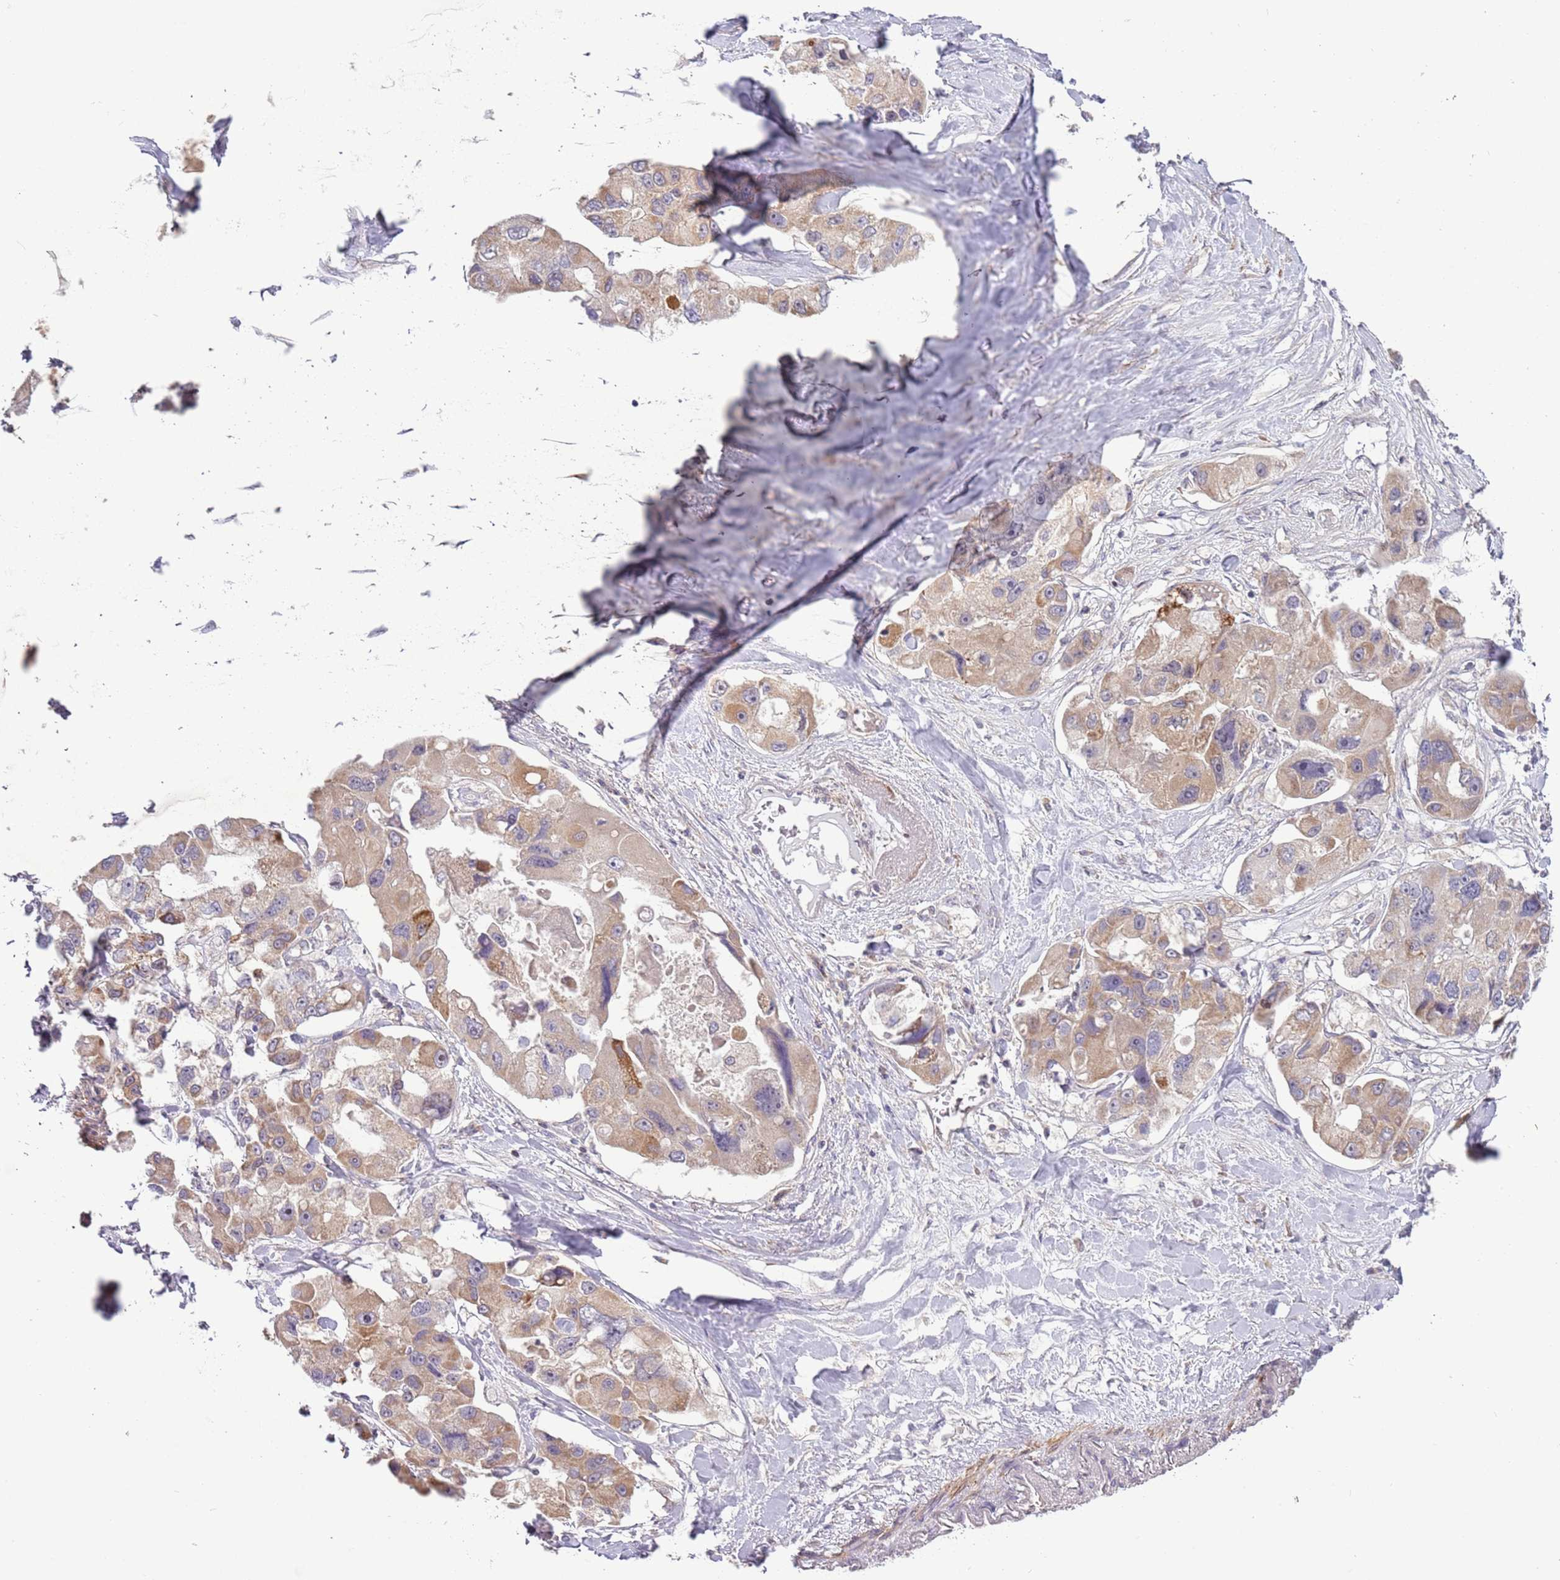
{"staining": {"intensity": "weak", "quantity": "25%-75%", "location": "cytoplasmic/membranous"}, "tissue": "lung cancer", "cell_type": "Tumor cells", "image_type": "cancer", "snomed": [{"axis": "morphology", "description": "Adenocarcinoma, NOS"}, {"axis": "topography", "description": "Lung"}], "caption": "Weak cytoplasmic/membranous positivity for a protein is appreciated in about 25%-75% of tumor cells of adenocarcinoma (lung) using IHC.", "gene": "DTD2", "patient": {"sex": "female", "age": 54}}